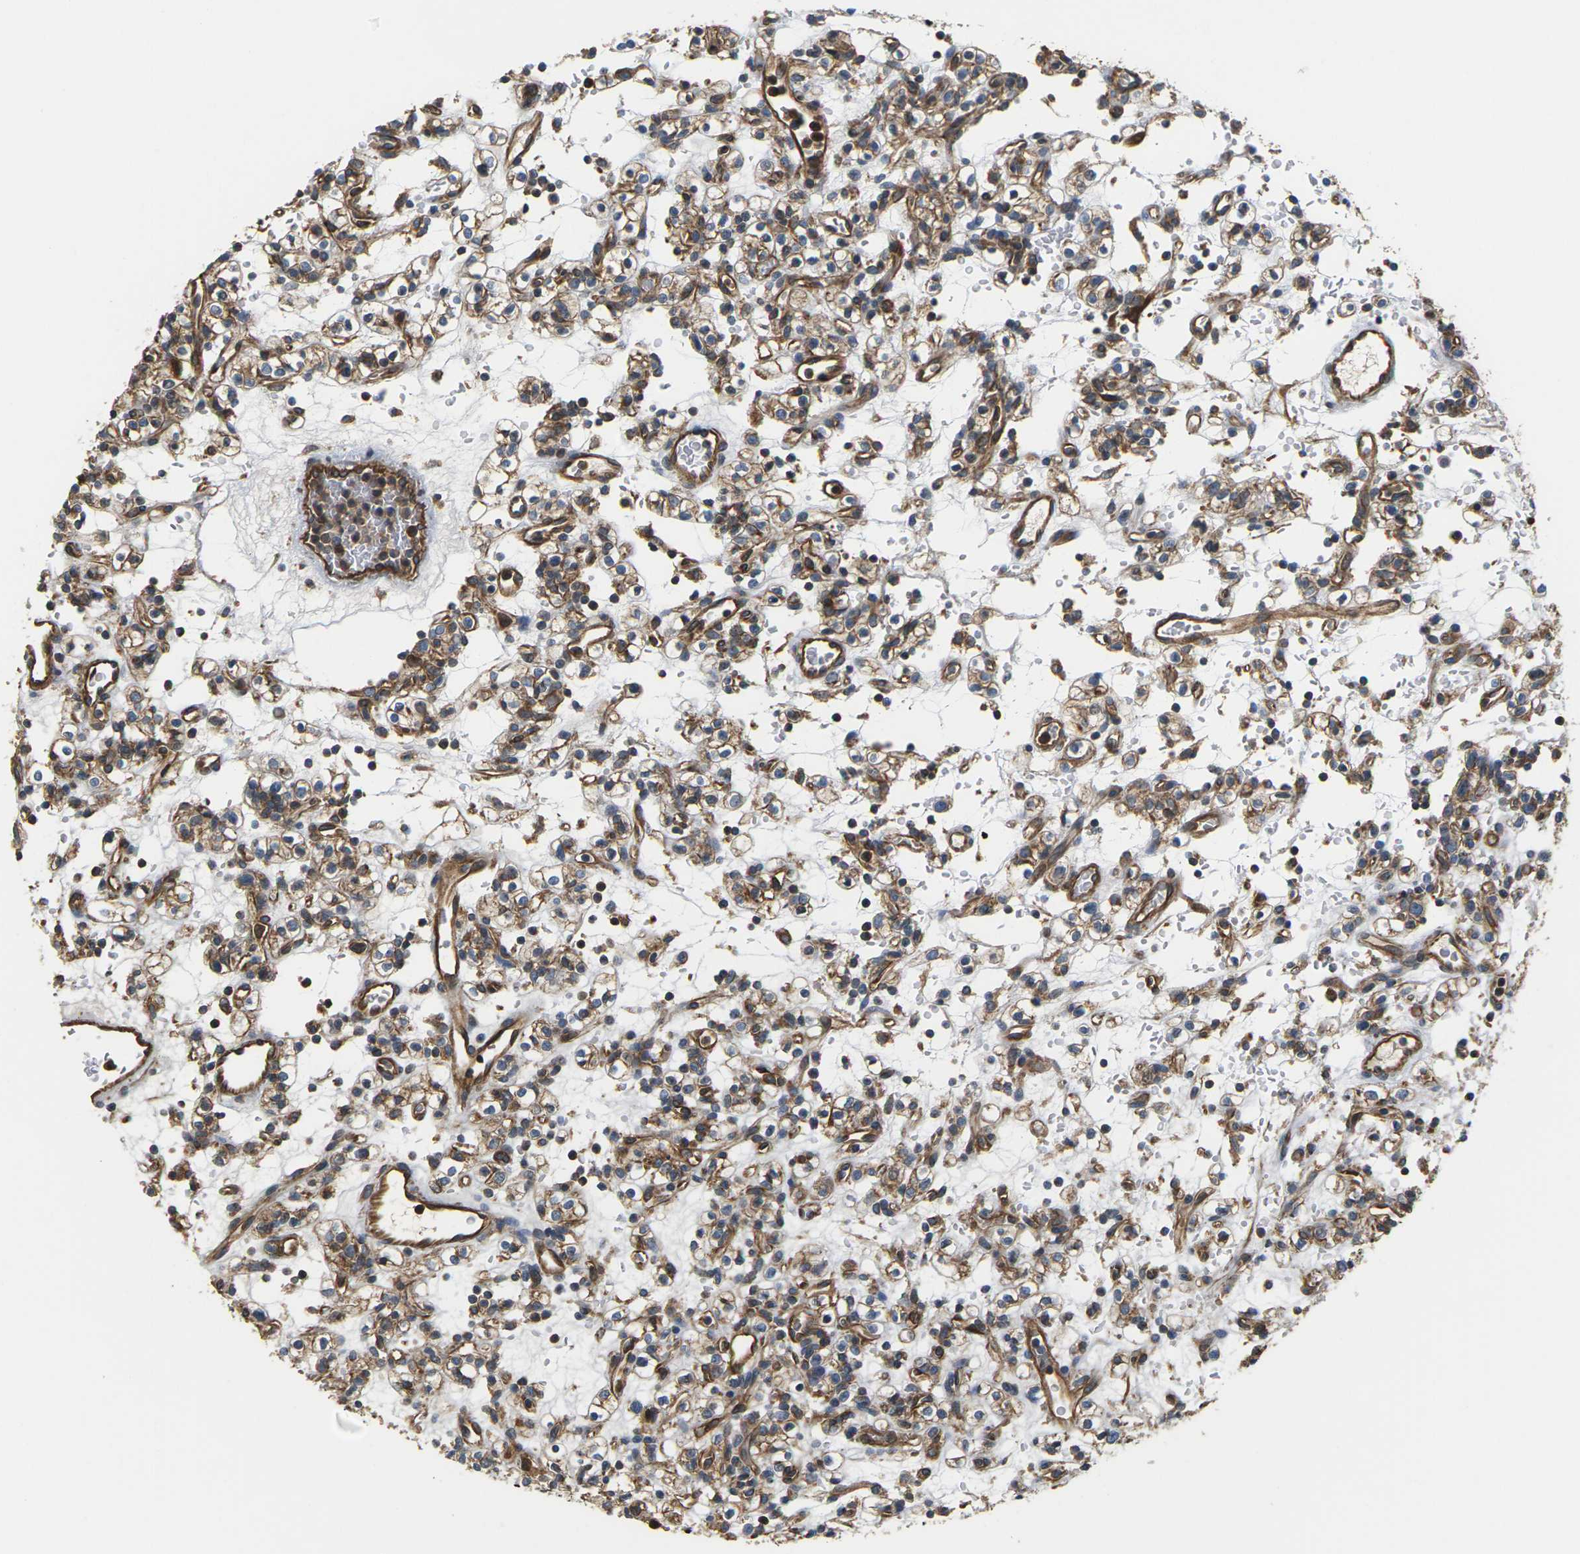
{"staining": {"intensity": "moderate", "quantity": ">75%", "location": "cytoplasmic/membranous"}, "tissue": "renal cancer", "cell_type": "Tumor cells", "image_type": "cancer", "snomed": [{"axis": "morphology", "description": "Normal tissue, NOS"}, {"axis": "morphology", "description": "Adenocarcinoma, NOS"}, {"axis": "topography", "description": "Kidney"}], "caption": "This micrograph reveals immunohistochemistry (IHC) staining of adenocarcinoma (renal), with medium moderate cytoplasmic/membranous expression in approximately >75% of tumor cells.", "gene": "PCDHB4", "patient": {"sex": "female", "age": 72}}